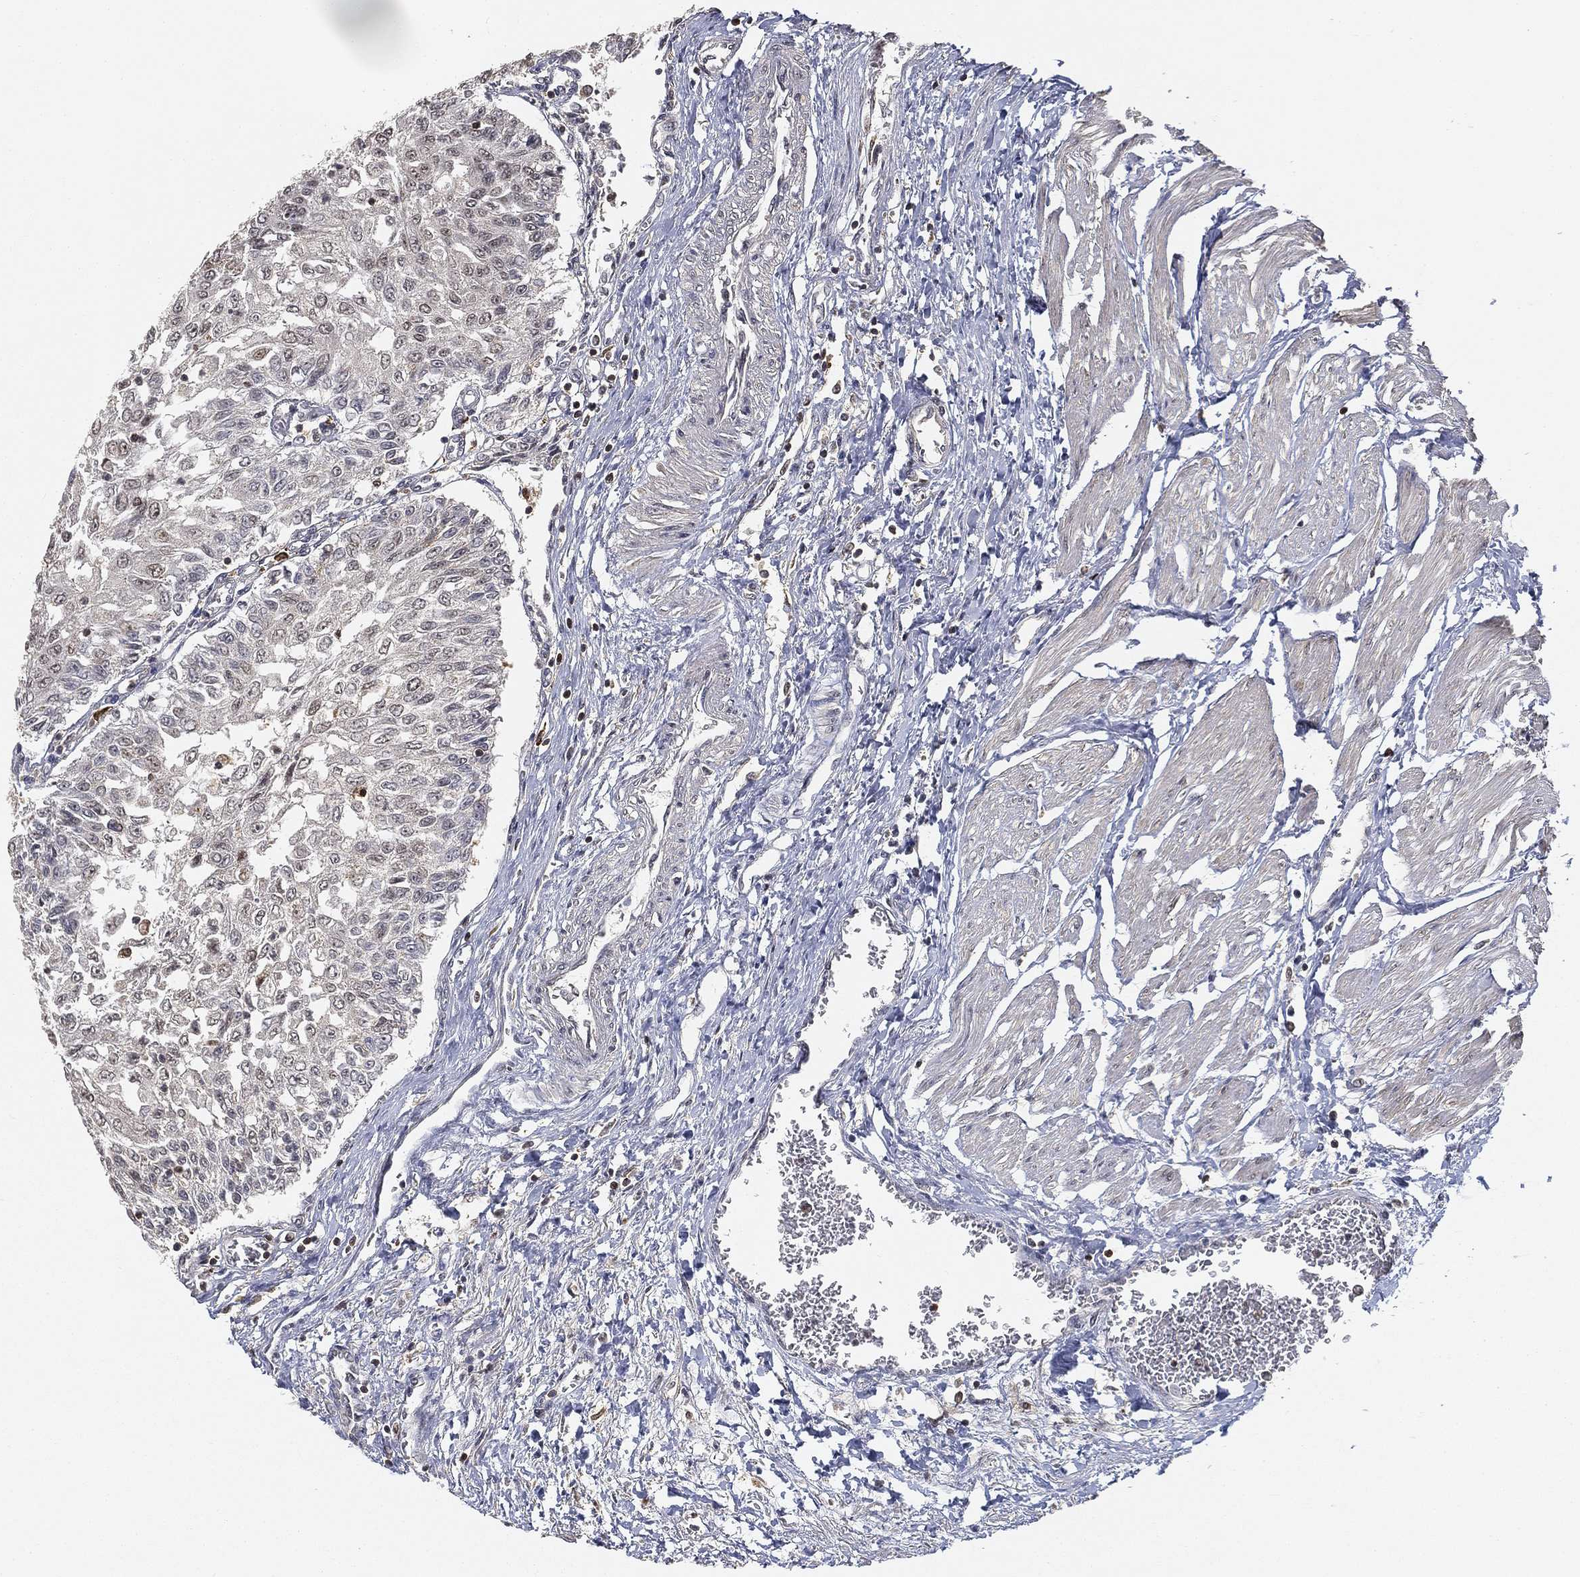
{"staining": {"intensity": "moderate", "quantity": "<25%", "location": "nuclear"}, "tissue": "urothelial cancer", "cell_type": "Tumor cells", "image_type": "cancer", "snomed": [{"axis": "morphology", "description": "Urothelial carcinoma, Low grade"}, {"axis": "topography", "description": "Urinary bladder"}], "caption": "An IHC micrograph of neoplastic tissue is shown. Protein staining in brown highlights moderate nuclear positivity in urothelial cancer within tumor cells.", "gene": "WDR26", "patient": {"sex": "male", "age": 78}}